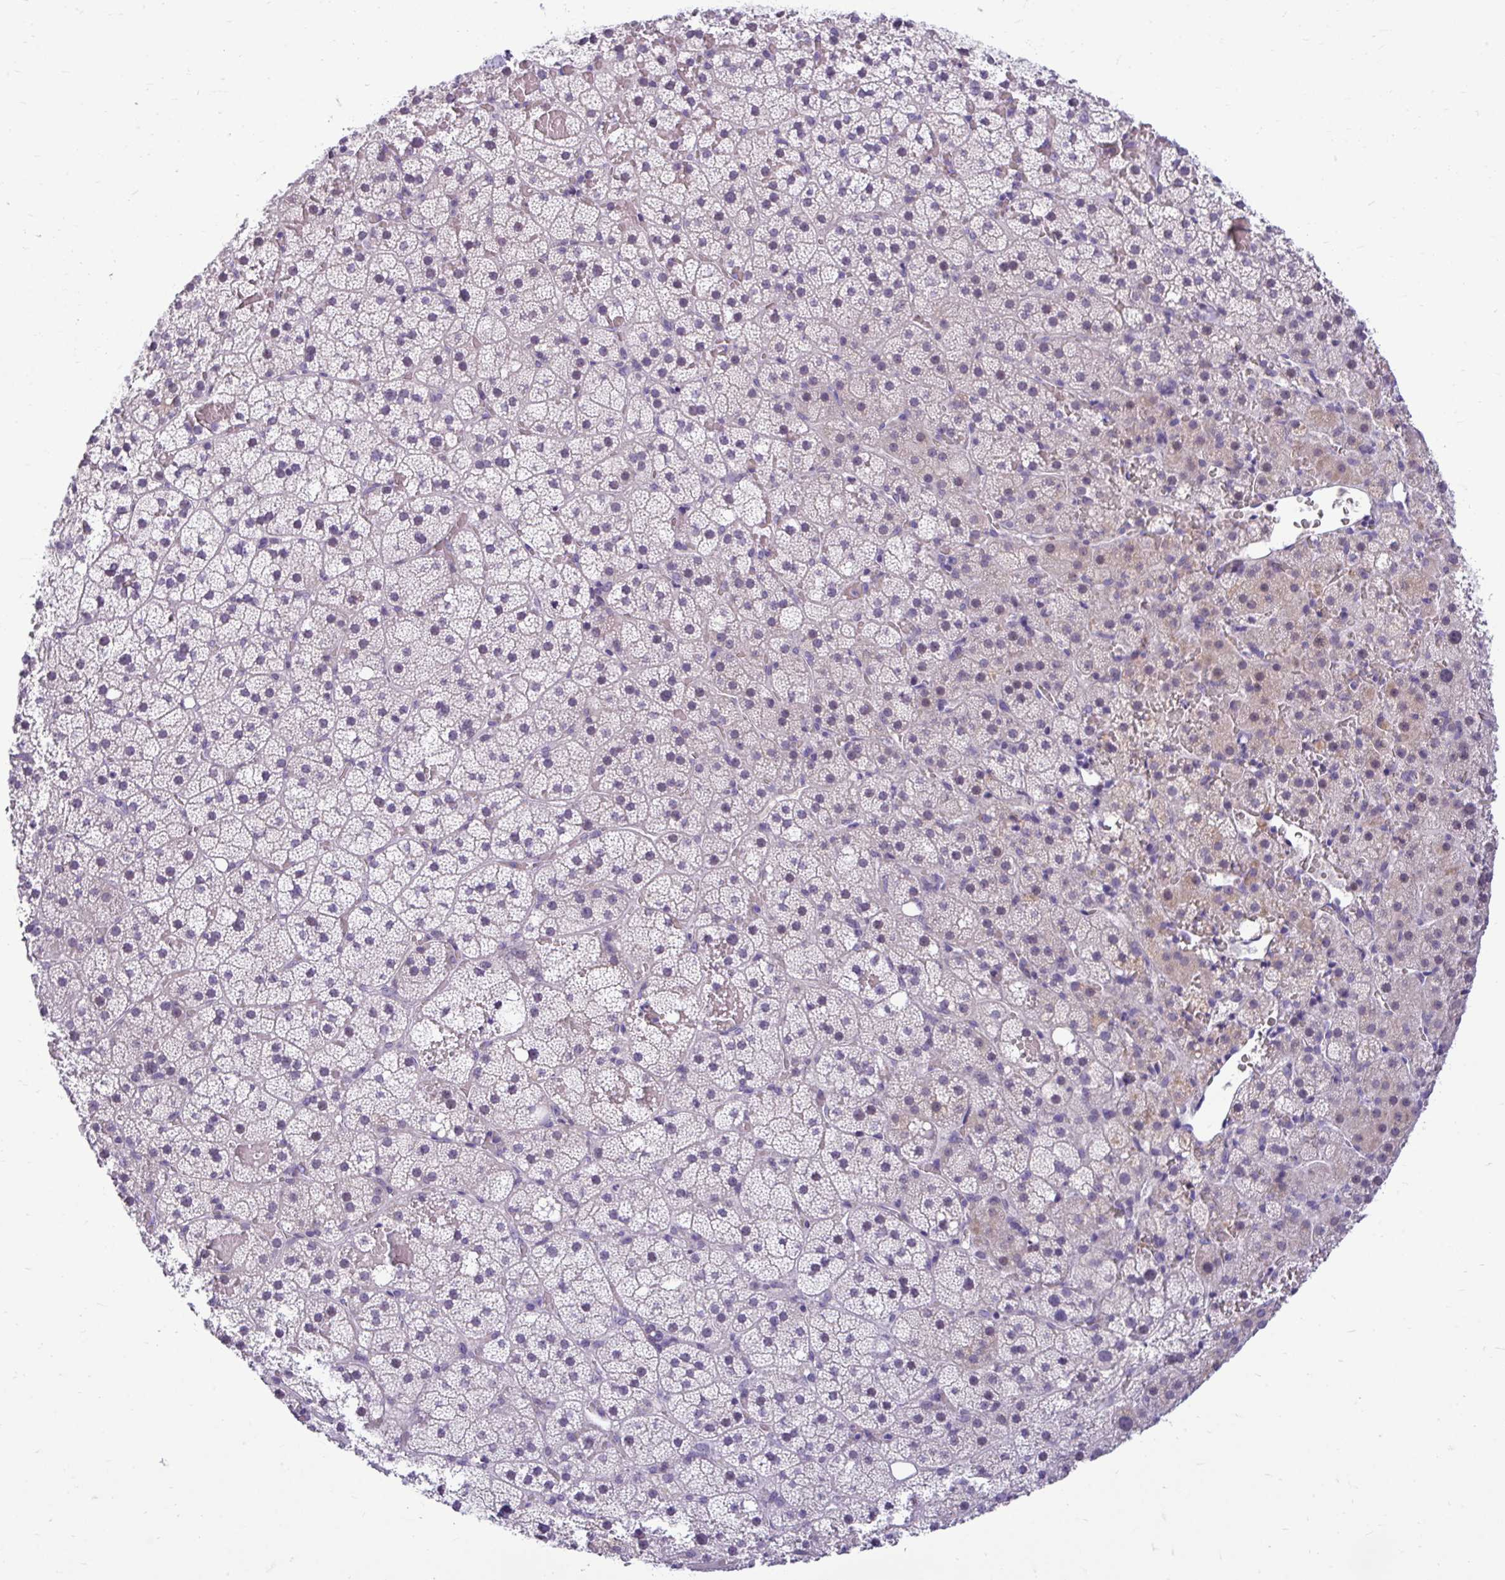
{"staining": {"intensity": "moderate", "quantity": "<25%", "location": "cytoplasmic/membranous"}, "tissue": "adrenal gland", "cell_type": "Glandular cells", "image_type": "normal", "snomed": [{"axis": "morphology", "description": "Normal tissue, NOS"}, {"axis": "topography", "description": "Adrenal gland"}], "caption": "A micrograph of human adrenal gland stained for a protein shows moderate cytoplasmic/membranous brown staining in glandular cells. (IHC, brightfield microscopy, high magnification).", "gene": "CDC20", "patient": {"sex": "male", "age": 53}}